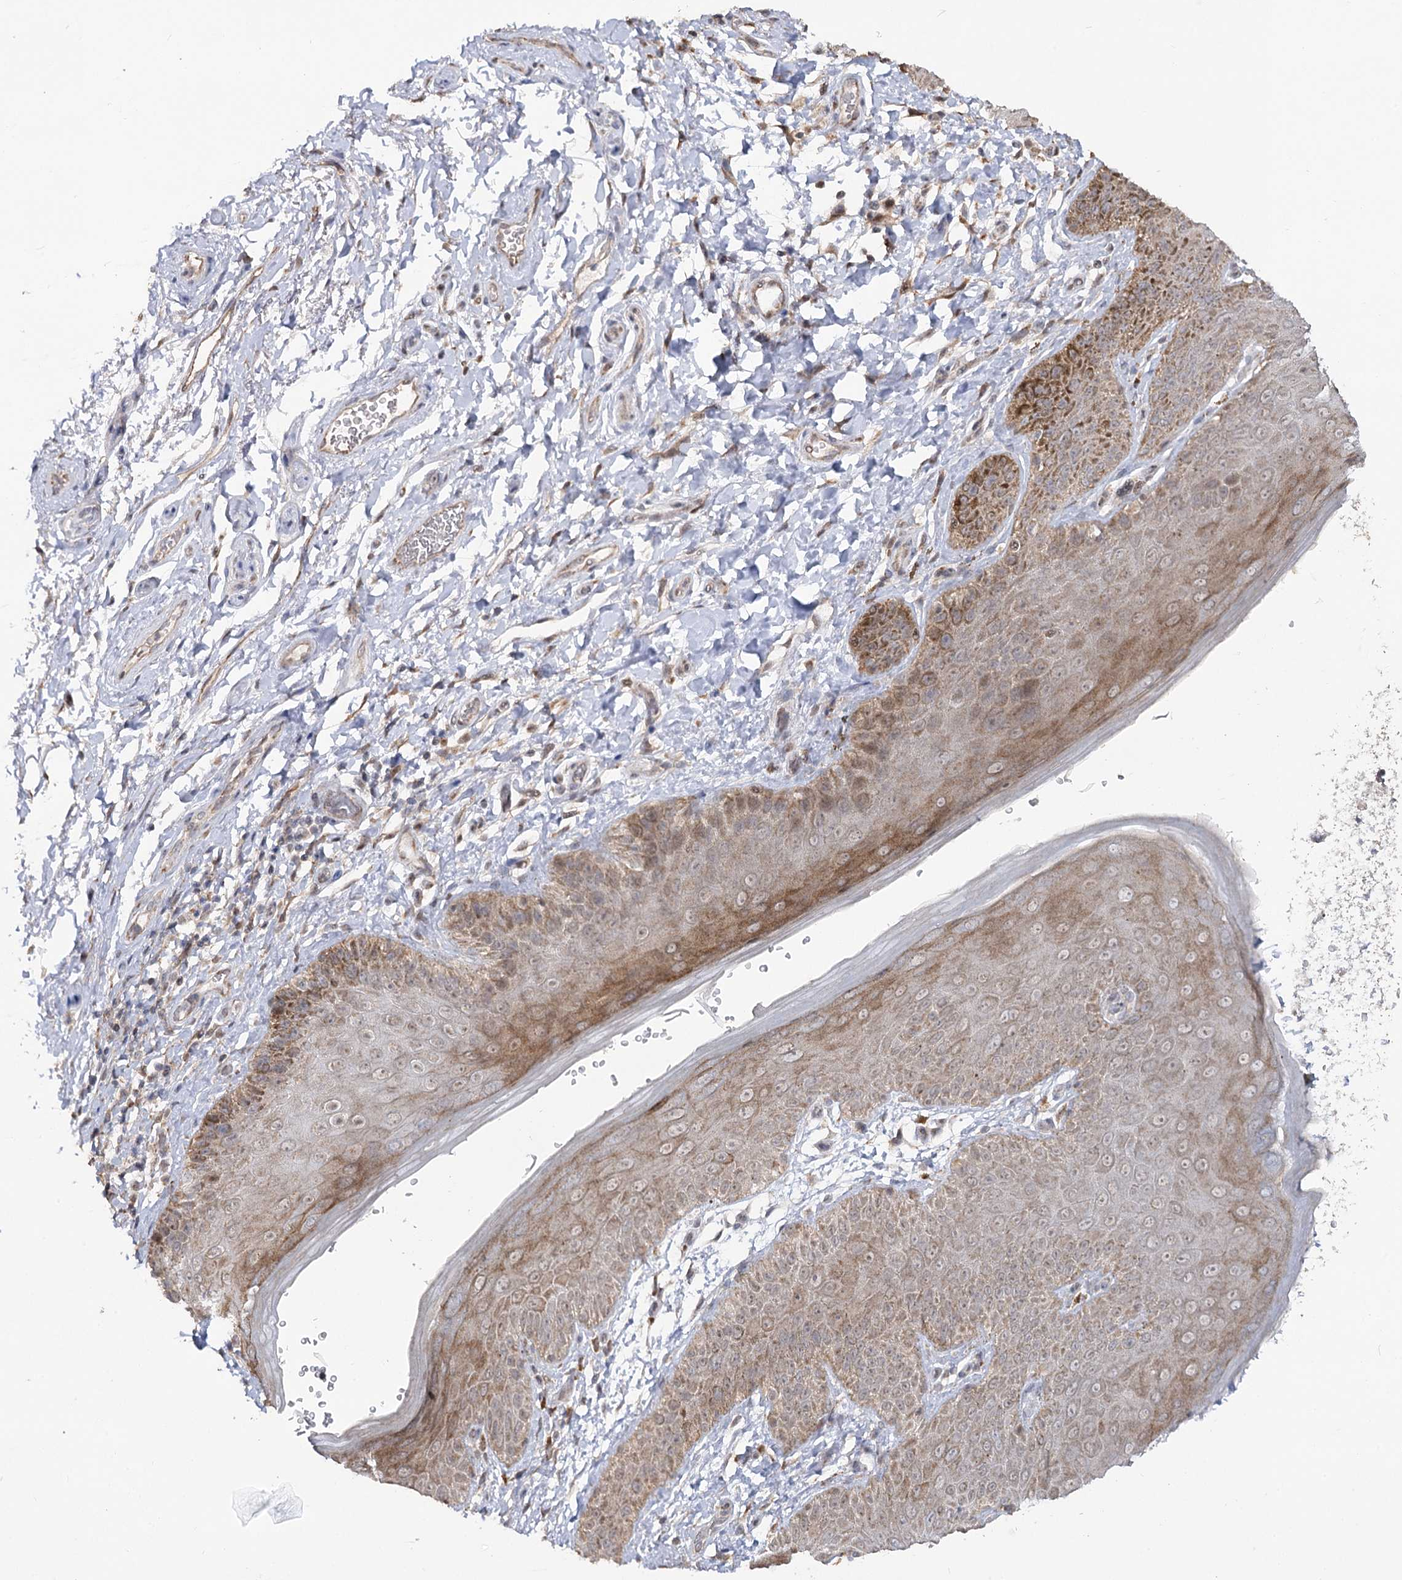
{"staining": {"intensity": "moderate", "quantity": "25%-75%", "location": "cytoplasmic/membranous"}, "tissue": "skin", "cell_type": "Epidermal cells", "image_type": "normal", "snomed": [{"axis": "morphology", "description": "Normal tissue, NOS"}, {"axis": "topography", "description": "Anal"}], "caption": "DAB (3,3'-diaminobenzidine) immunohistochemical staining of benign human skin displays moderate cytoplasmic/membranous protein expression in approximately 25%-75% of epidermal cells.", "gene": "RUFY4", "patient": {"sex": "male", "age": 44}}